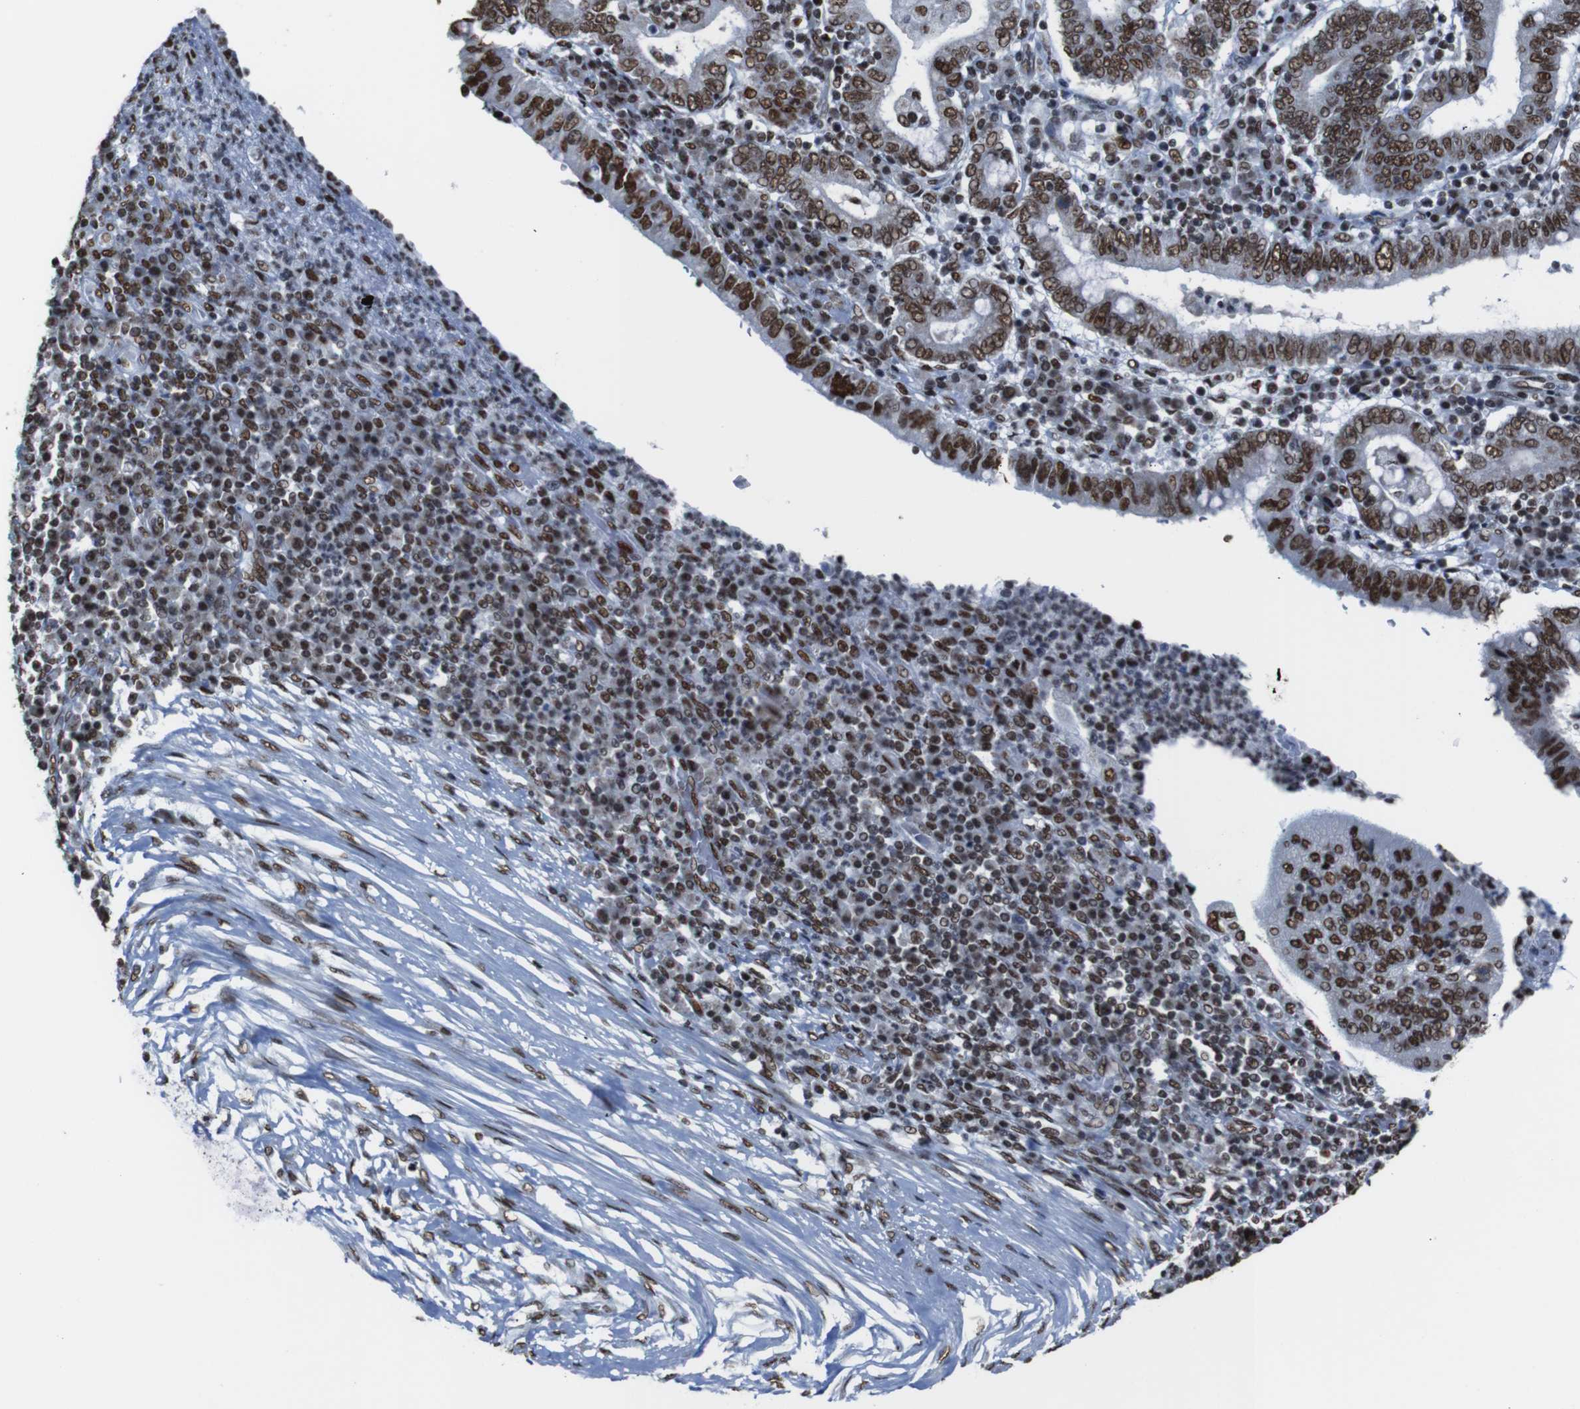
{"staining": {"intensity": "moderate", "quantity": ">75%", "location": "nuclear"}, "tissue": "stomach cancer", "cell_type": "Tumor cells", "image_type": "cancer", "snomed": [{"axis": "morphology", "description": "Normal tissue, NOS"}, {"axis": "morphology", "description": "Adenocarcinoma, NOS"}, {"axis": "topography", "description": "Esophagus"}, {"axis": "topography", "description": "Stomach, upper"}, {"axis": "topography", "description": "Peripheral nerve tissue"}], "caption": "Tumor cells exhibit medium levels of moderate nuclear positivity in approximately >75% of cells in stomach adenocarcinoma.", "gene": "ROMO1", "patient": {"sex": "male", "age": 62}}